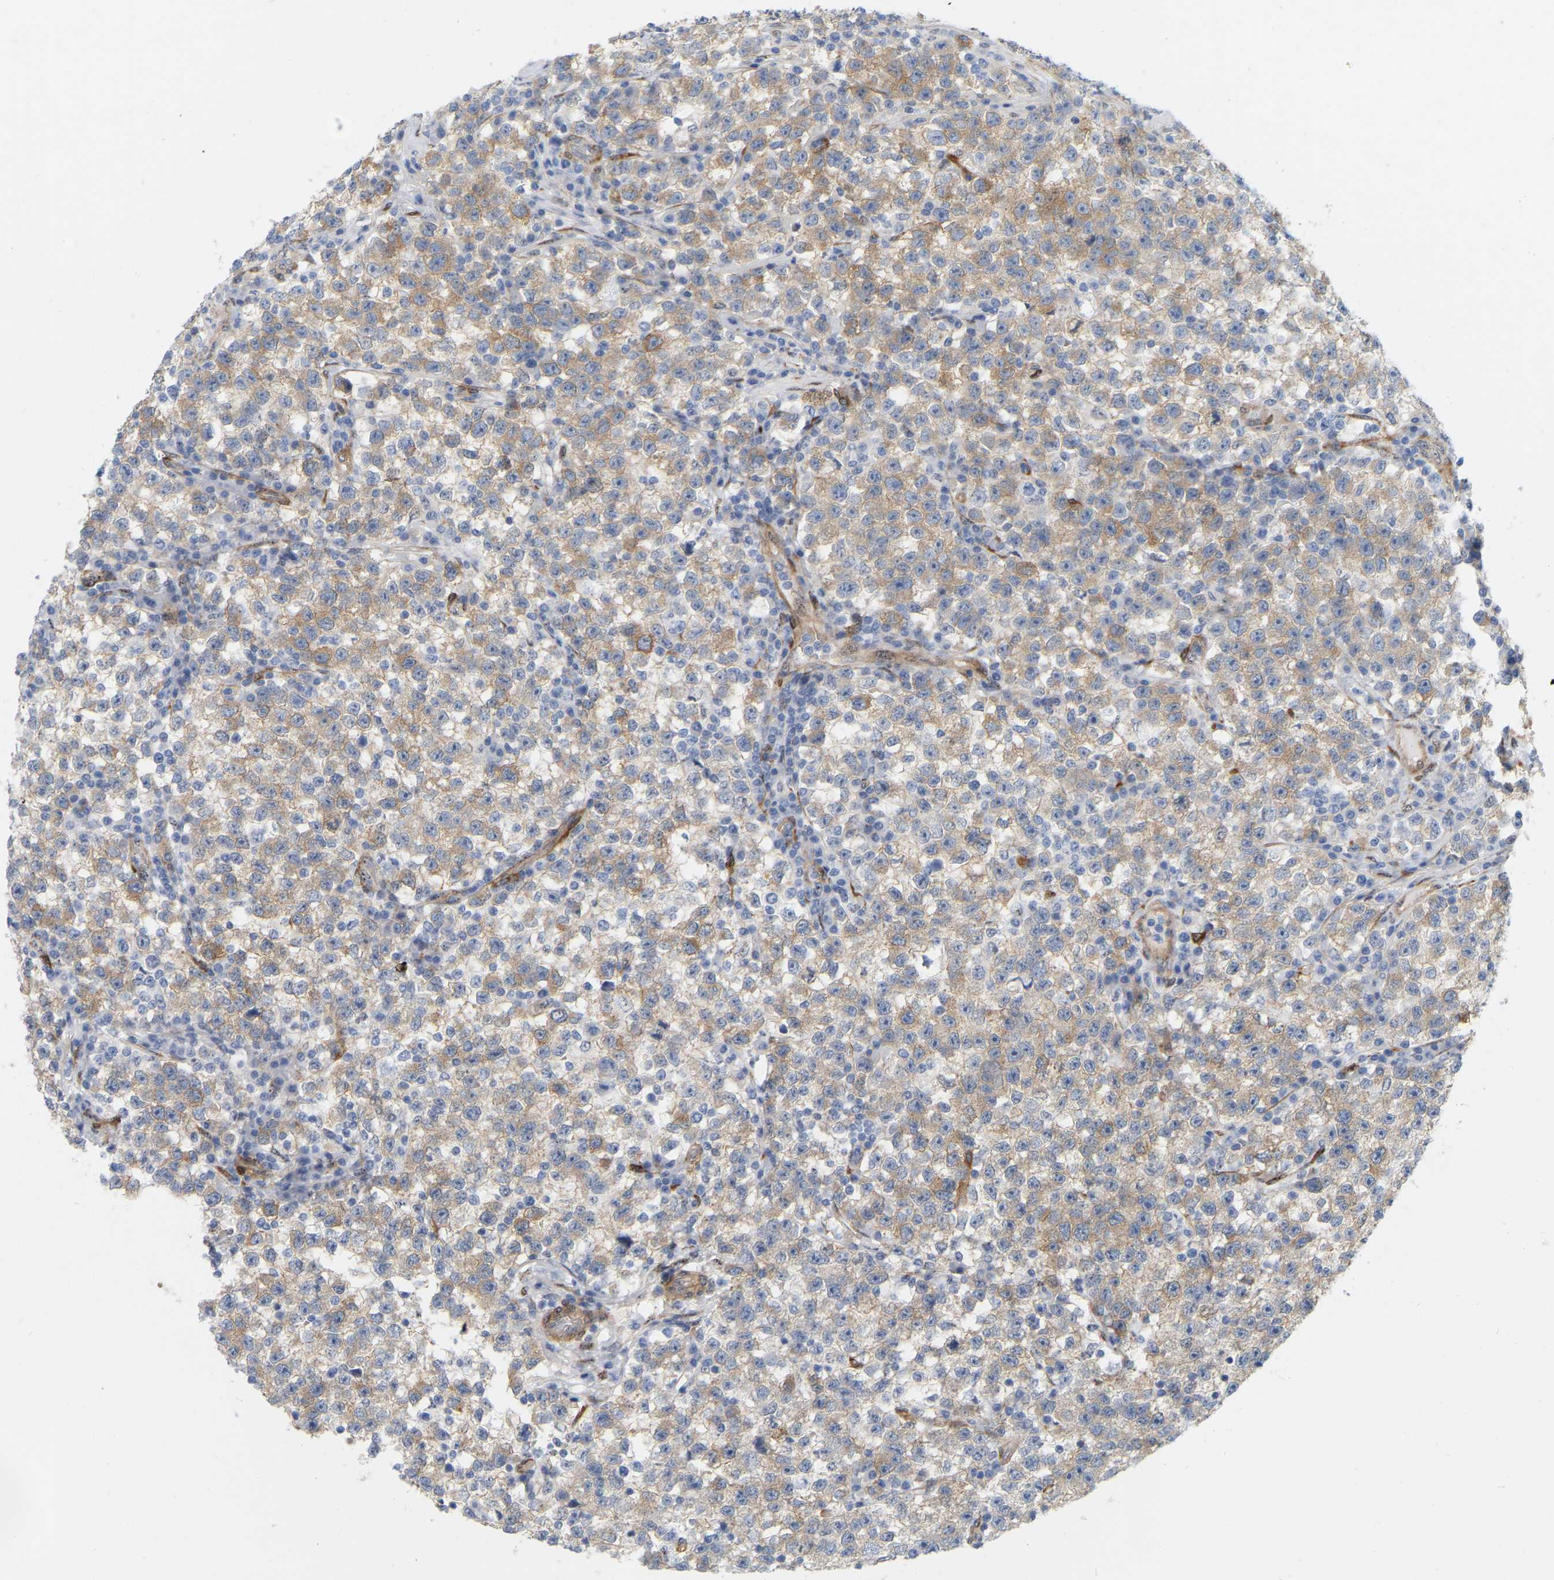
{"staining": {"intensity": "weak", "quantity": ">75%", "location": "cytoplasmic/membranous"}, "tissue": "testis cancer", "cell_type": "Tumor cells", "image_type": "cancer", "snomed": [{"axis": "morphology", "description": "Seminoma, NOS"}, {"axis": "topography", "description": "Testis"}], "caption": "A histopathology image showing weak cytoplasmic/membranous expression in about >75% of tumor cells in testis seminoma, as visualized by brown immunohistochemical staining.", "gene": "RAPH1", "patient": {"sex": "male", "age": 22}}